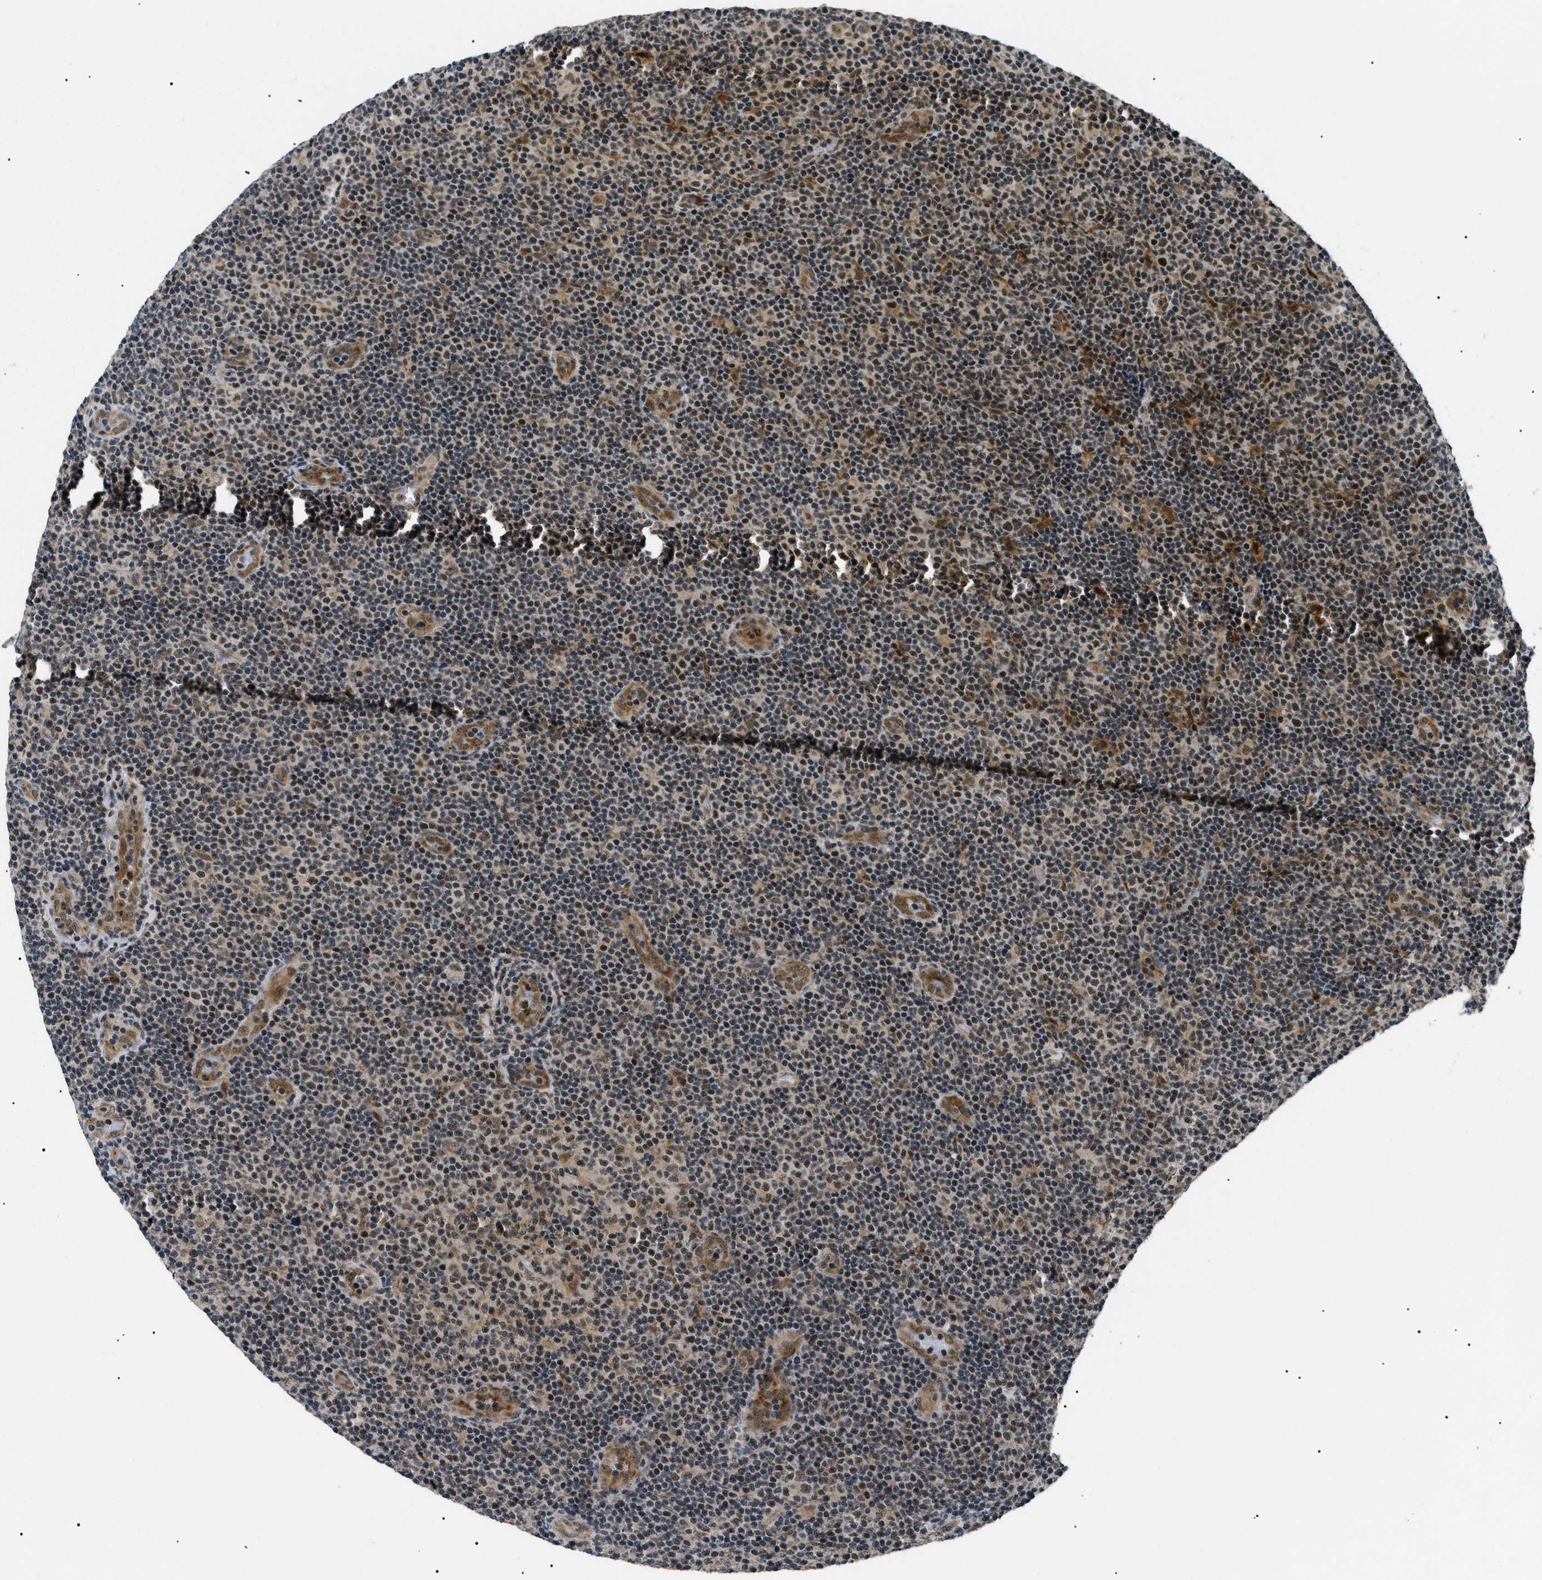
{"staining": {"intensity": "weak", "quantity": "25%-75%", "location": "nuclear"}, "tissue": "lymphoma", "cell_type": "Tumor cells", "image_type": "cancer", "snomed": [{"axis": "morphology", "description": "Malignant lymphoma, non-Hodgkin's type, Low grade"}, {"axis": "topography", "description": "Lymph node"}], "caption": "An image of malignant lymphoma, non-Hodgkin's type (low-grade) stained for a protein demonstrates weak nuclear brown staining in tumor cells.", "gene": "RBM15", "patient": {"sex": "male", "age": 83}}